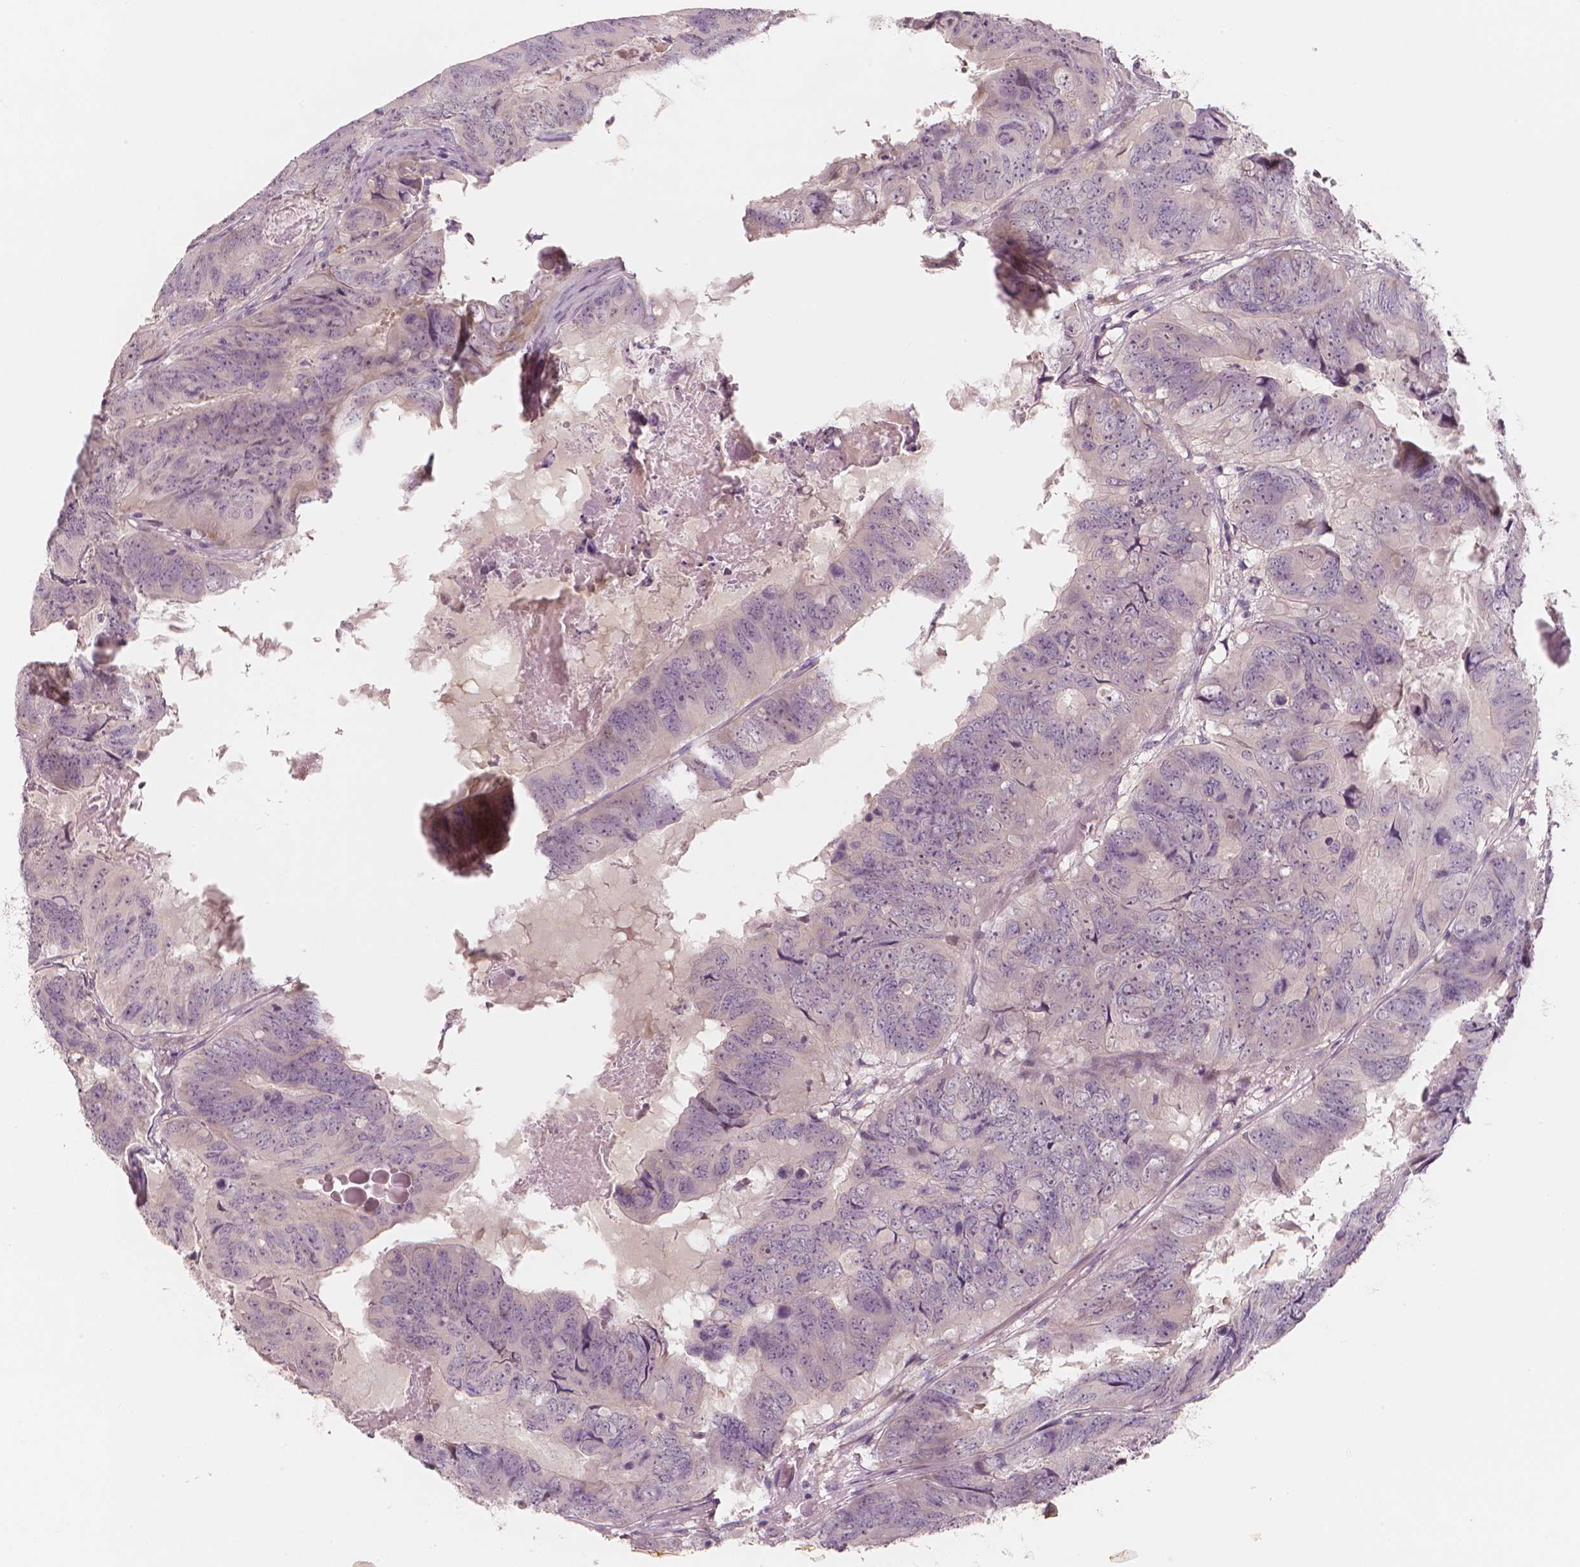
{"staining": {"intensity": "negative", "quantity": "none", "location": "none"}, "tissue": "colorectal cancer", "cell_type": "Tumor cells", "image_type": "cancer", "snomed": [{"axis": "morphology", "description": "Adenocarcinoma, NOS"}, {"axis": "topography", "description": "Colon"}], "caption": "IHC image of colorectal adenocarcinoma stained for a protein (brown), which reveals no positivity in tumor cells.", "gene": "RNASE7", "patient": {"sex": "male", "age": 79}}